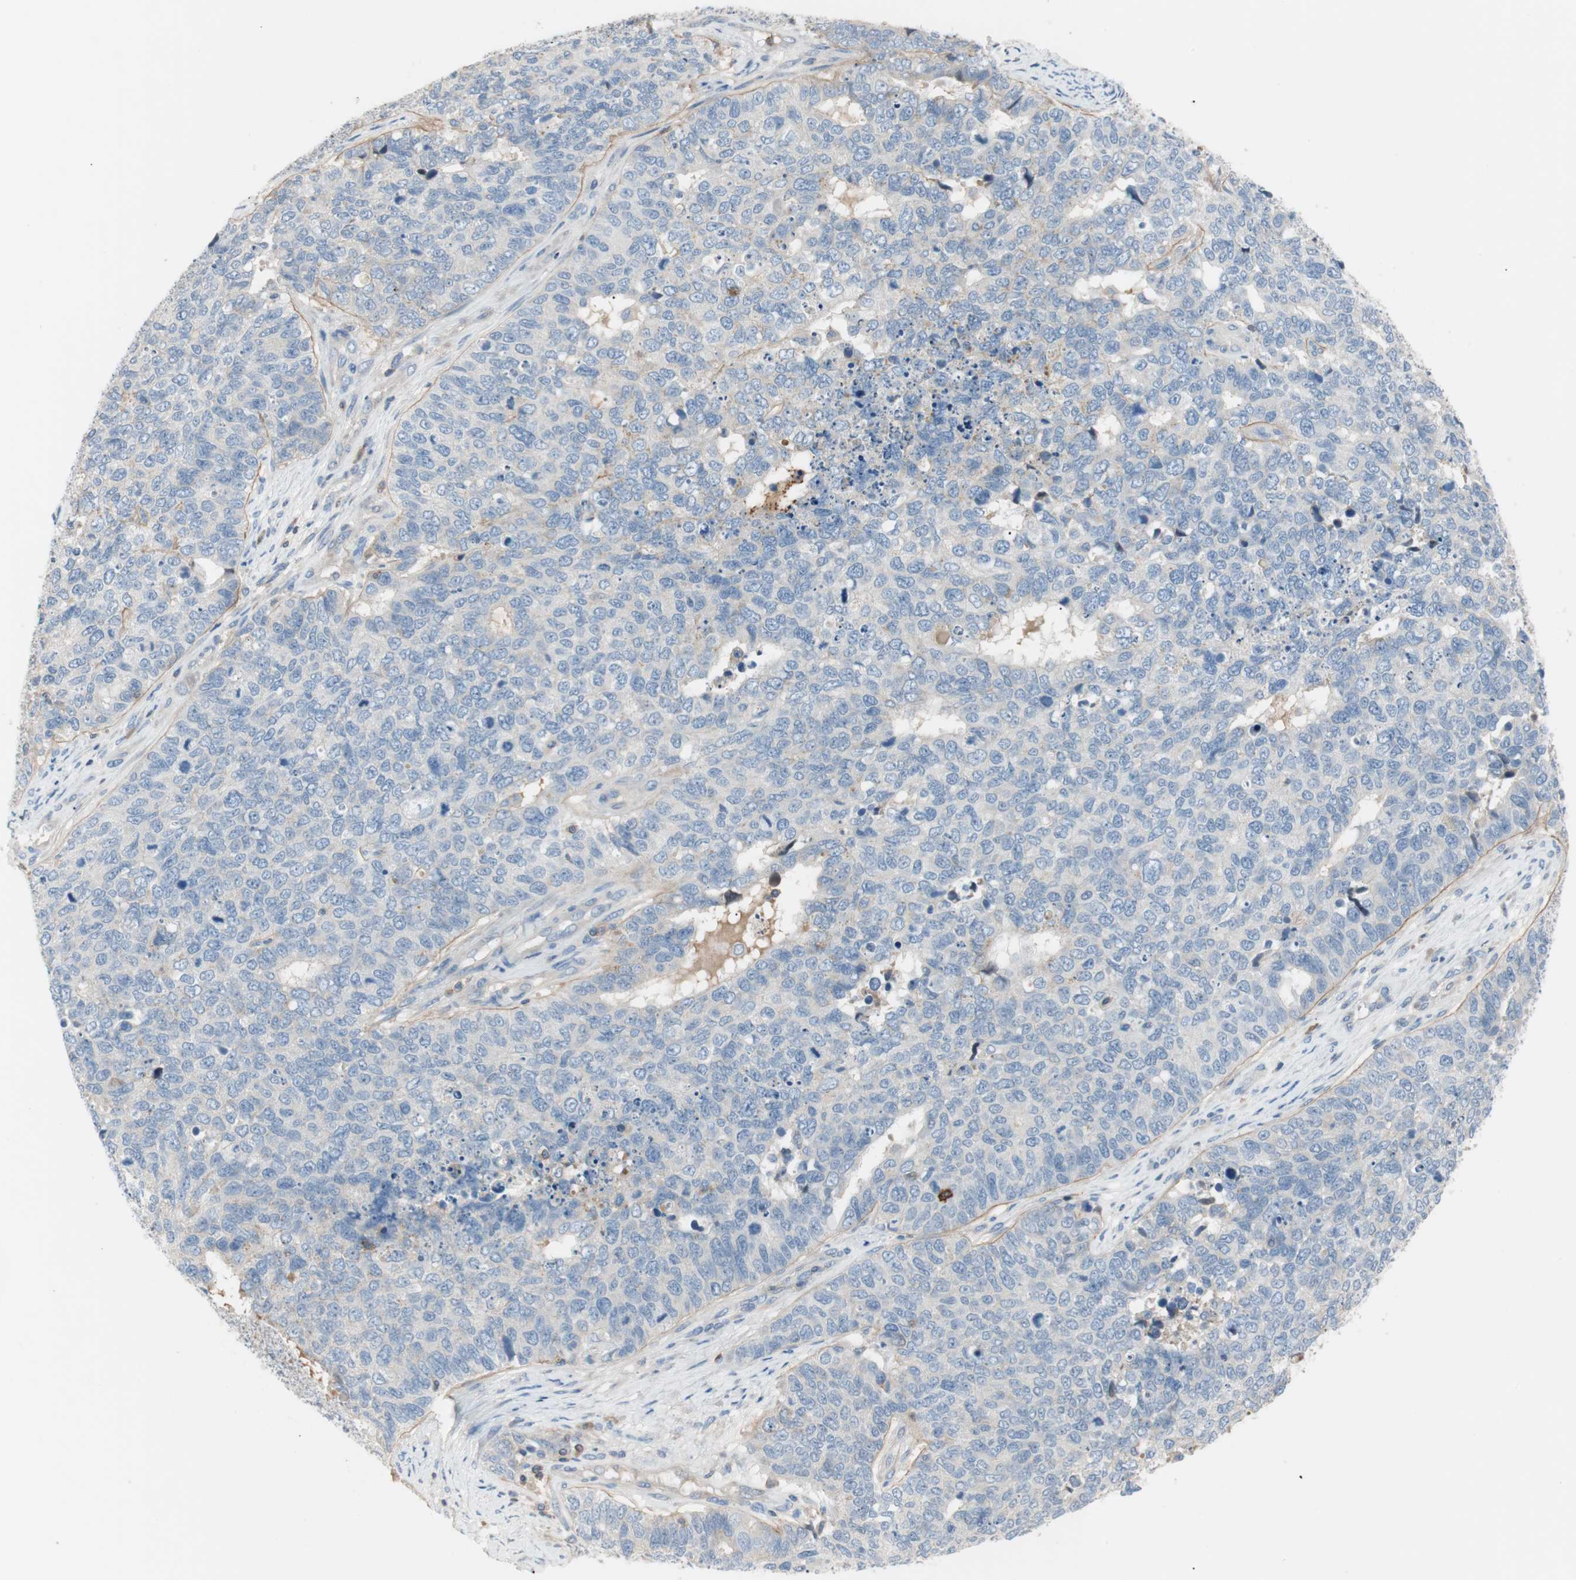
{"staining": {"intensity": "moderate", "quantity": "<25%", "location": "cytoplasmic/membranous"}, "tissue": "cervical cancer", "cell_type": "Tumor cells", "image_type": "cancer", "snomed": [{"axis": "morphology", "description": "Squamous cell carcinoma, NOS"}, {"axis": "topography", "description": "Cervix"}], "caption": "A photomicrograph of human squamous cell carcinoma (cervical) stained for a protein exhibits moderate cytoplasmic/membranous brown staining in tumor cells. The staining was performed using DAB, with brown indicating positive protein expression. Nuclei are stained blue with hematoxylin.", "gene": "TNFRSF18", "patient": {"sex": "female", "age": 63}}